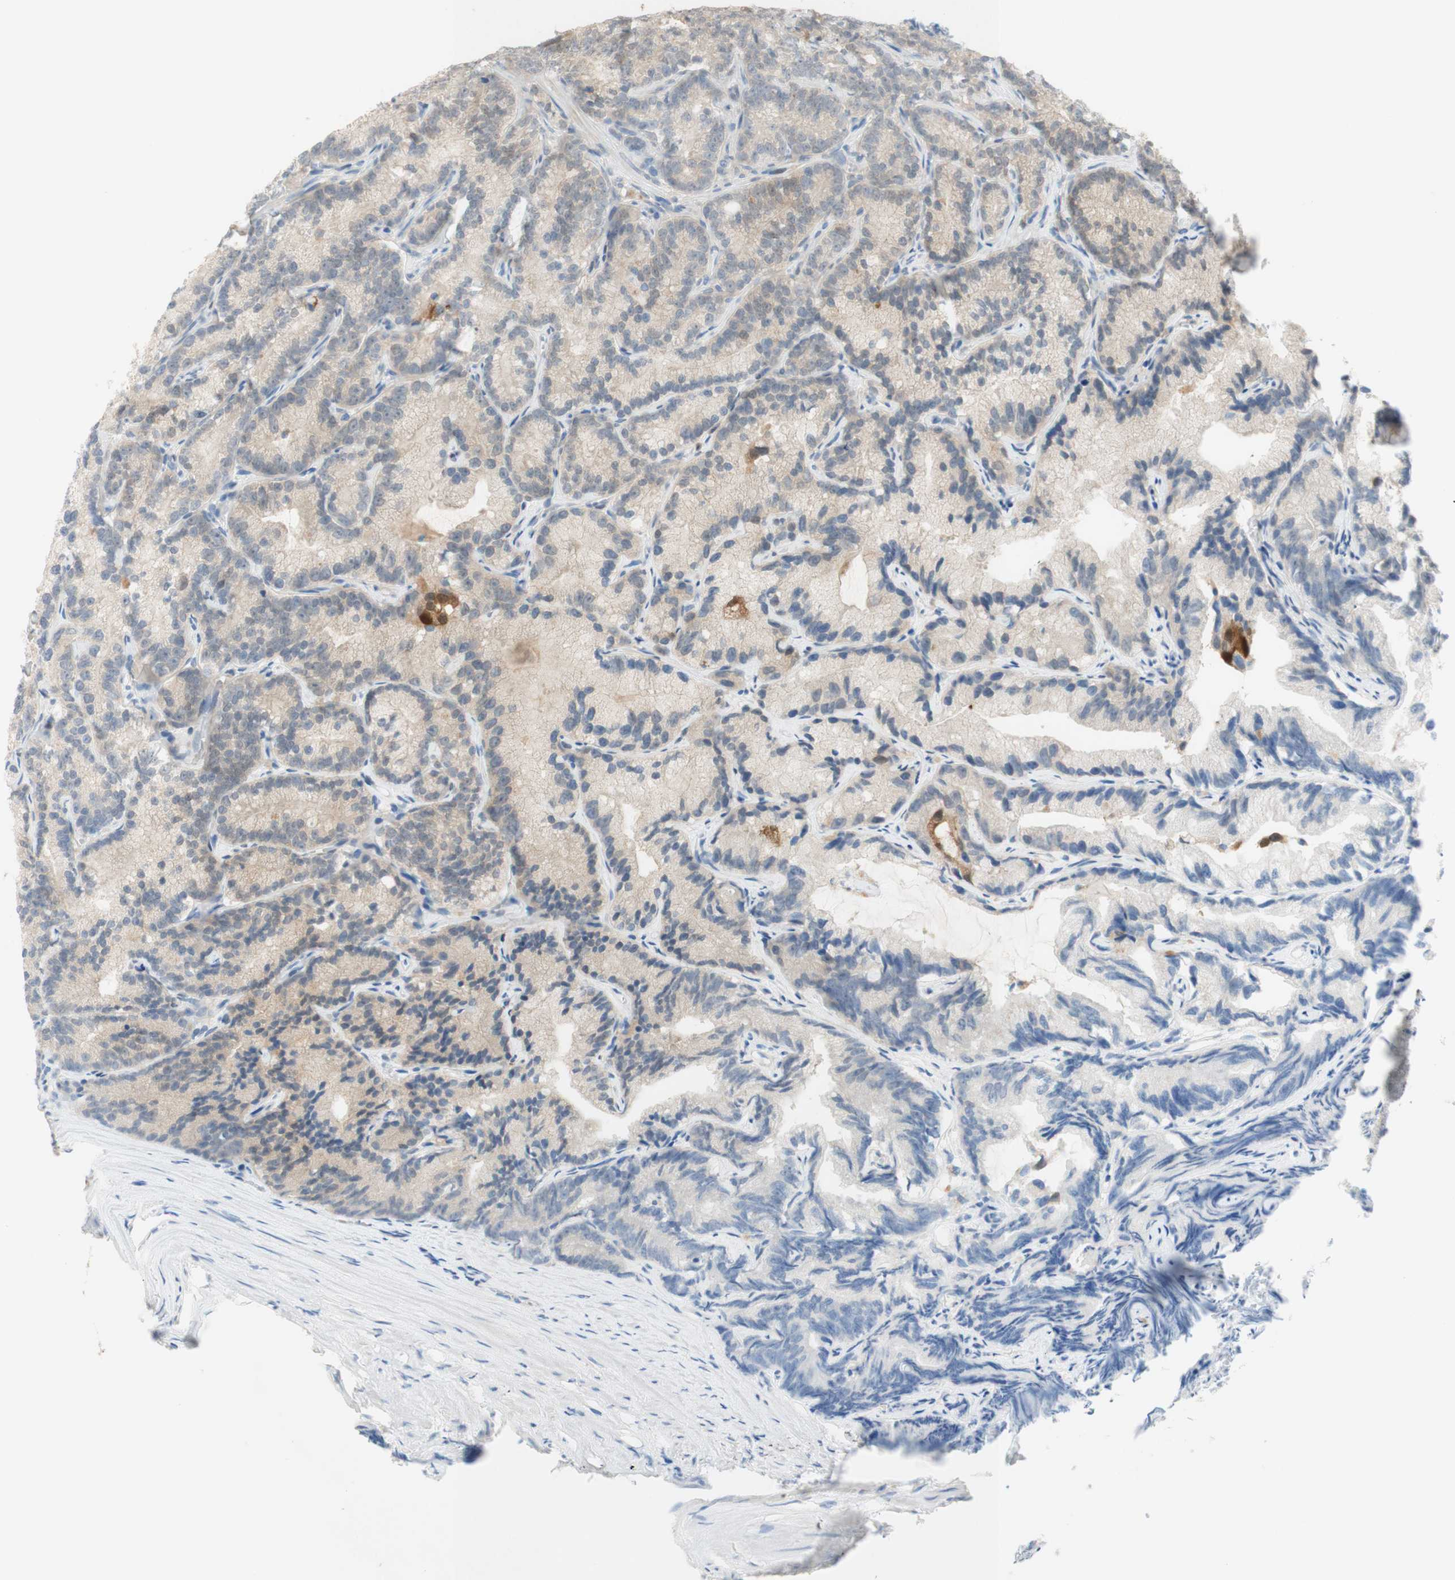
{"staining": {"intensity": "negative", "quantity": "none", "location": "none"}, "tissue": "prostate cancer", "cell_type": "Tumor cells", "image_type": "cancer", "snomed": [{"axis": "morphology", "description": "Adenocarcinoma, Low grade"}, {"axis": "topography", "description": "Prostate"}], "caption": "A histopathology image of human prostate cancer (adenocarcinoma (low-grade)) is negative for staining in tumor cells.", "gene": "SELENBP1", "patient": {"sex": "male", "age": 89}}